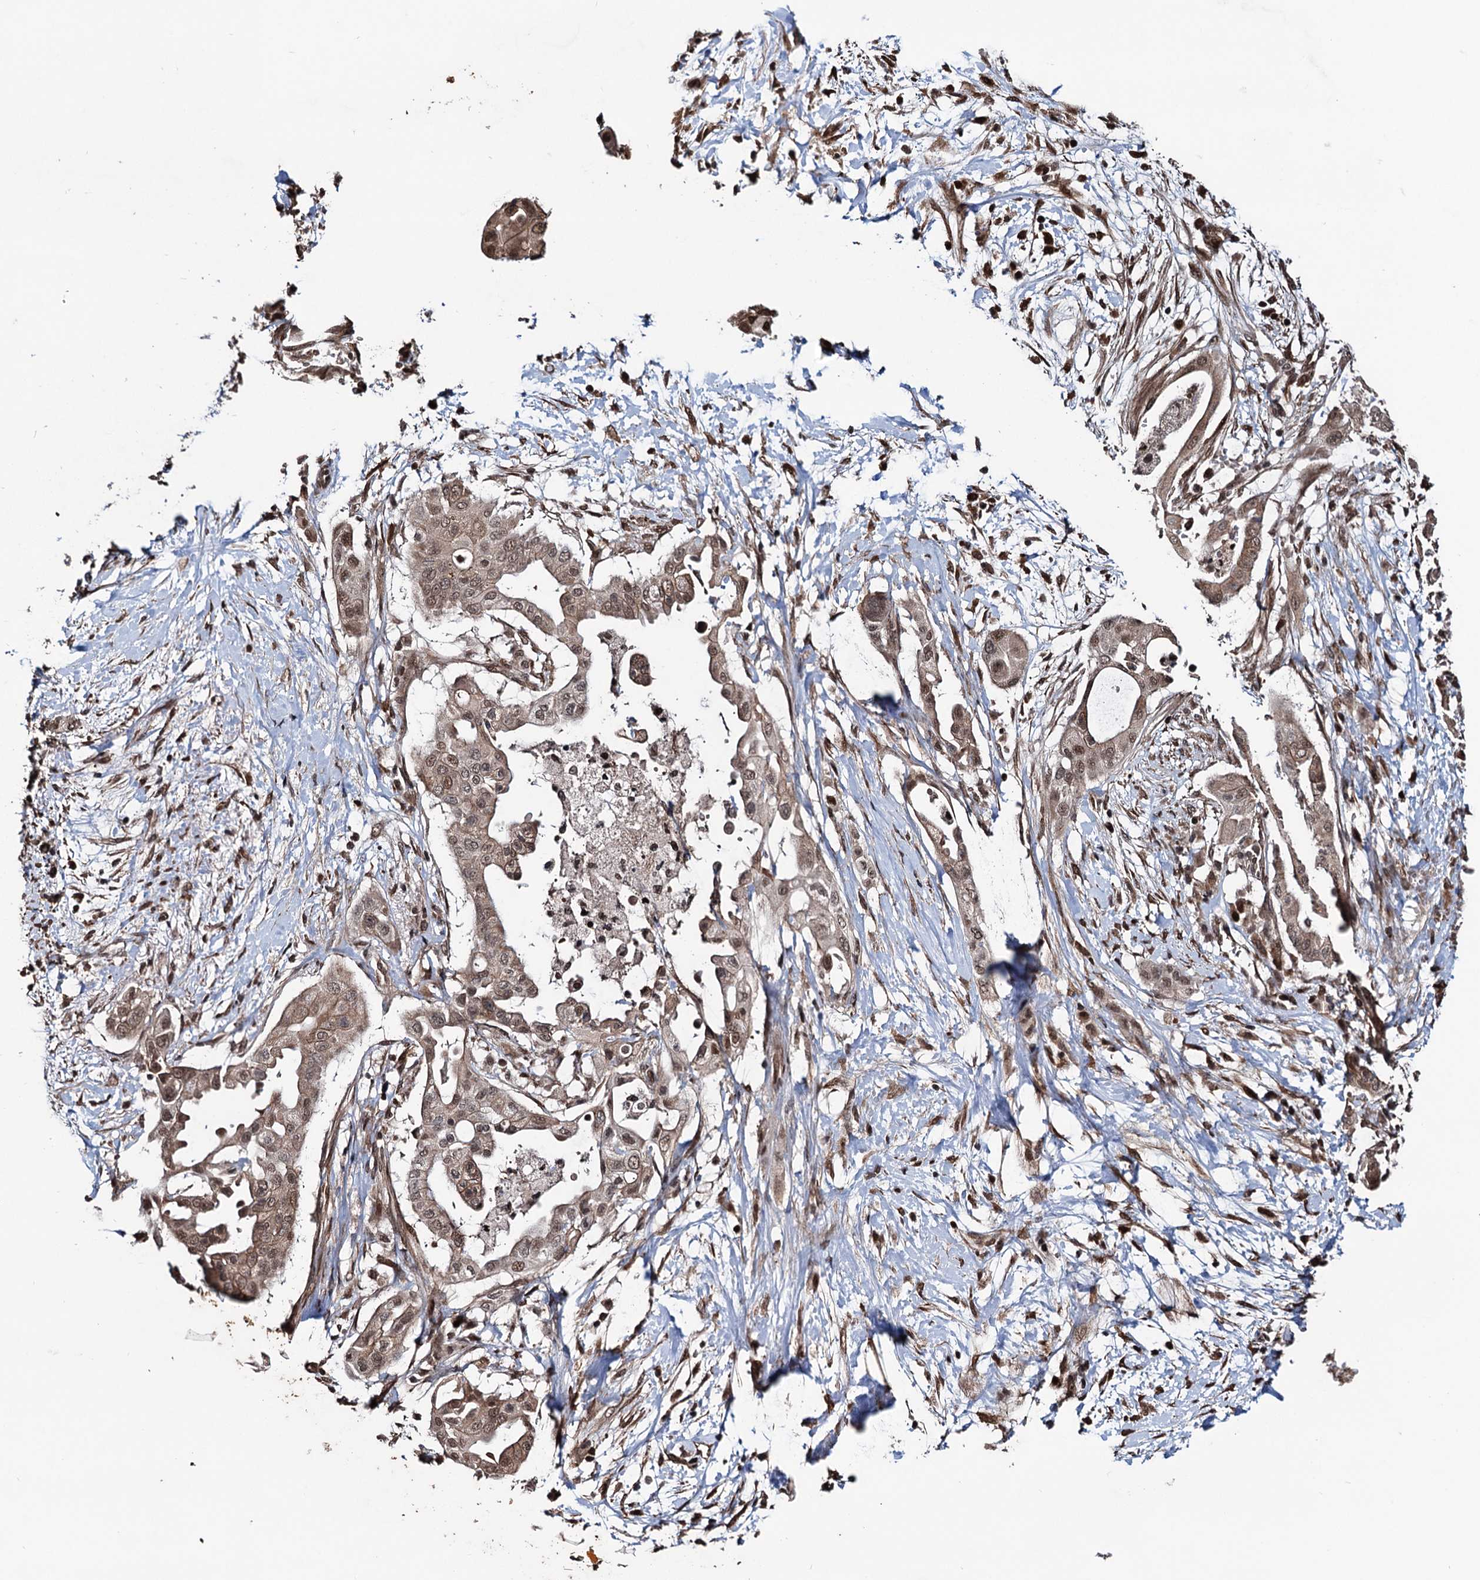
{"staining": {"intensity": "moderate", "quantity": ">75%", "location": "cytoplasmic/membranous,nuclear"}, "tissue": "pancreatic cancer", "cell_type": "Tumor cells", "image_type": "cancer", "snomed": [{"axis": "morphology", "description": "Adenocarcinoma, NOS"}, {"axis": "topography", "description": "Pancreas"}], "caption": "Tumor cells reveal medium levels of moderate cytoplasmic/membranous and nuclear positivity in approximately >75% of cells in human pancreatic adenocarcinoma.", "gene": "EYA4", "patient": {"sex": "male", "age": 68}}